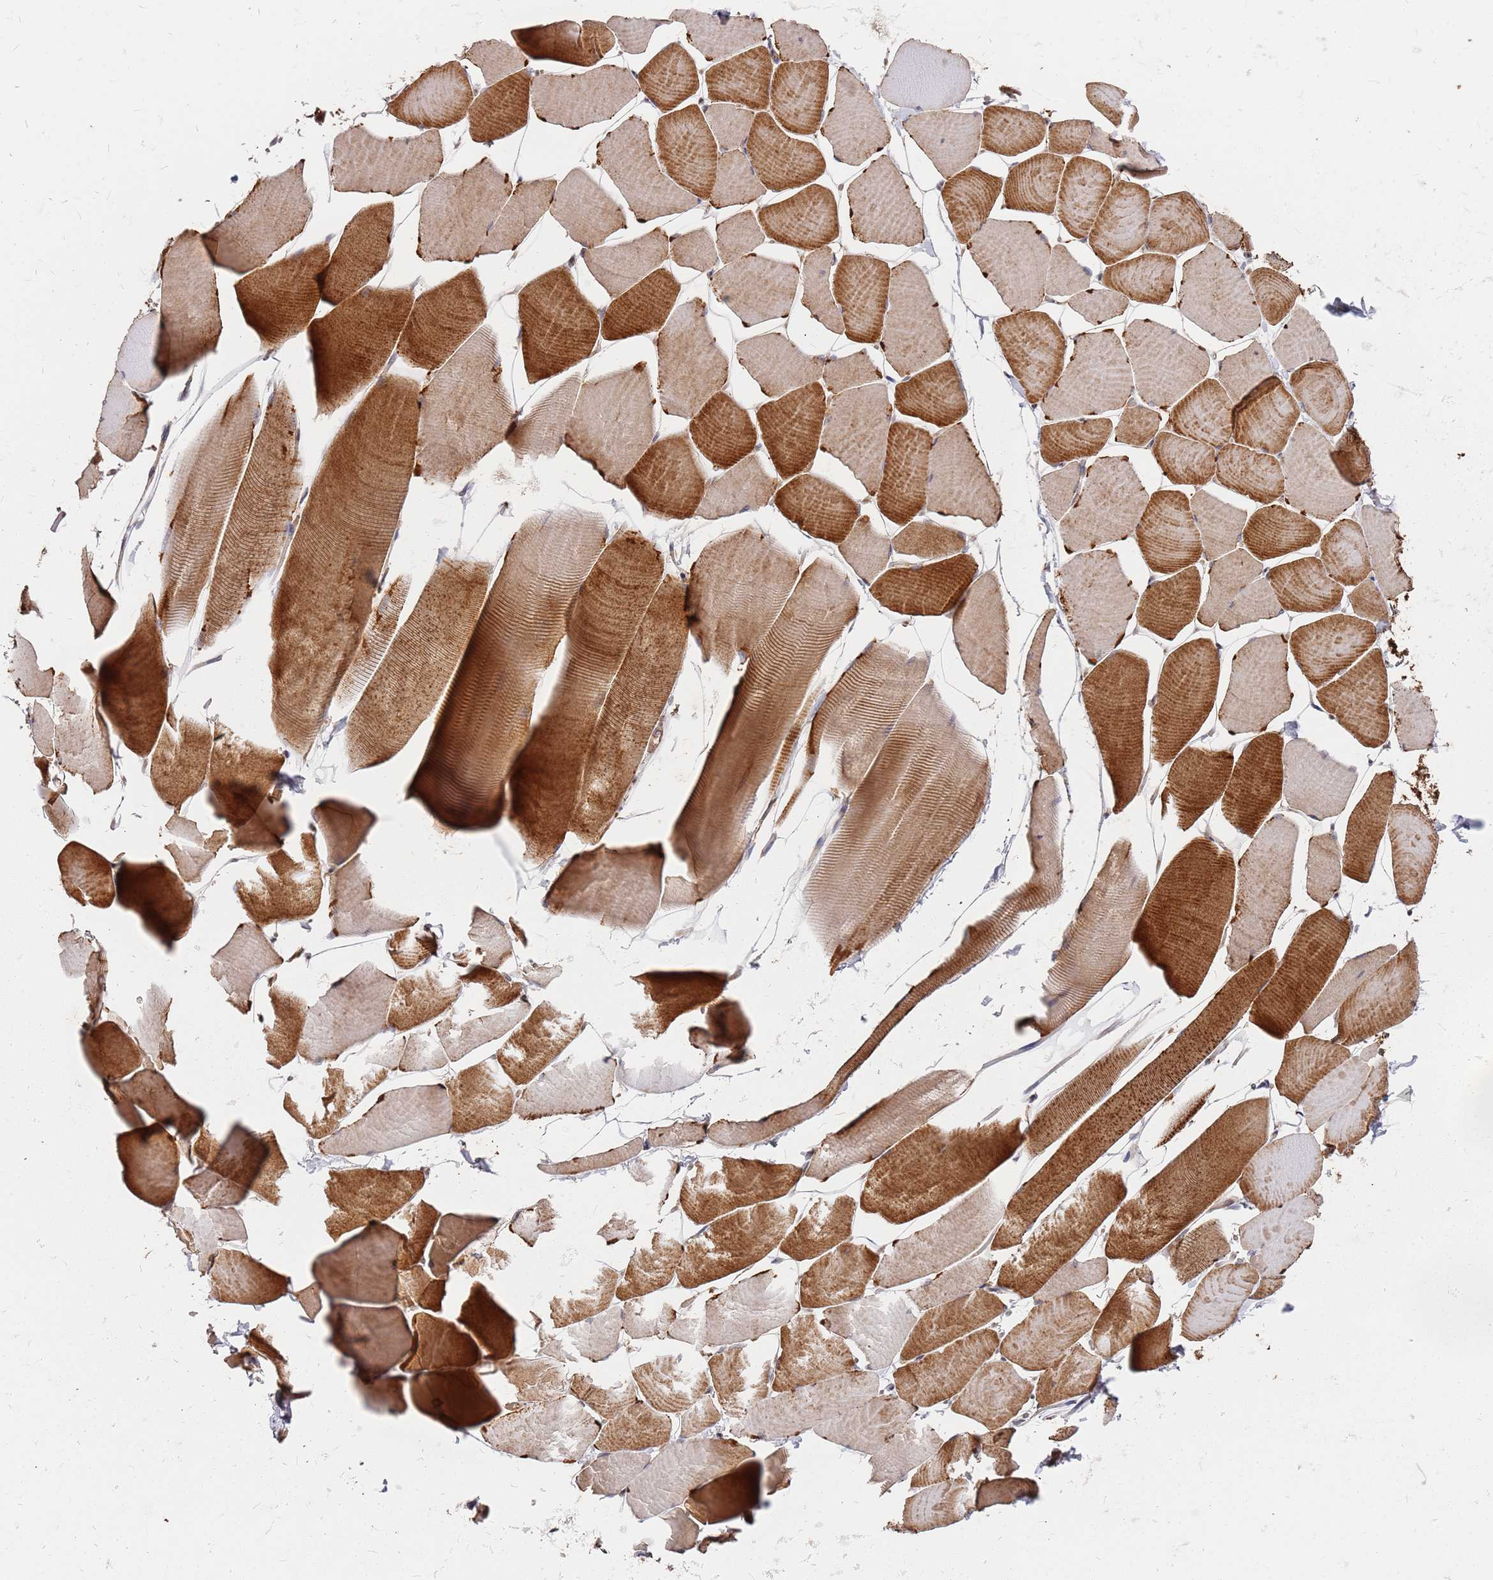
{"staining": {"intensity": "strong", "quantity": "25%-75%", "location": "cytoplasmic/membranous"}, "tissue": "skeletal muscle", "cell_type": "Myocytes", "image_type": "normal", "snomed": [{"axis": "morphology", "description": "Normal tissue, NOS"}, {"axis": "topography", "description": "Skeletal muscle"}], "caption": "A high-resolution histopathology image shows immunohistochemistry staining of unremarkable skeletal muscle, which shows strong cytoplasmic/membranous positivity in about 25%-75% of myocytes. The protein is stained brown, and the nuclei are stained in blue (DAB (3,3'-diaminobenzidine) IHC with brightfield microscopy, high magnification).", "gene": "TRABD", "patient": {"sex": "male", "age": 25}}